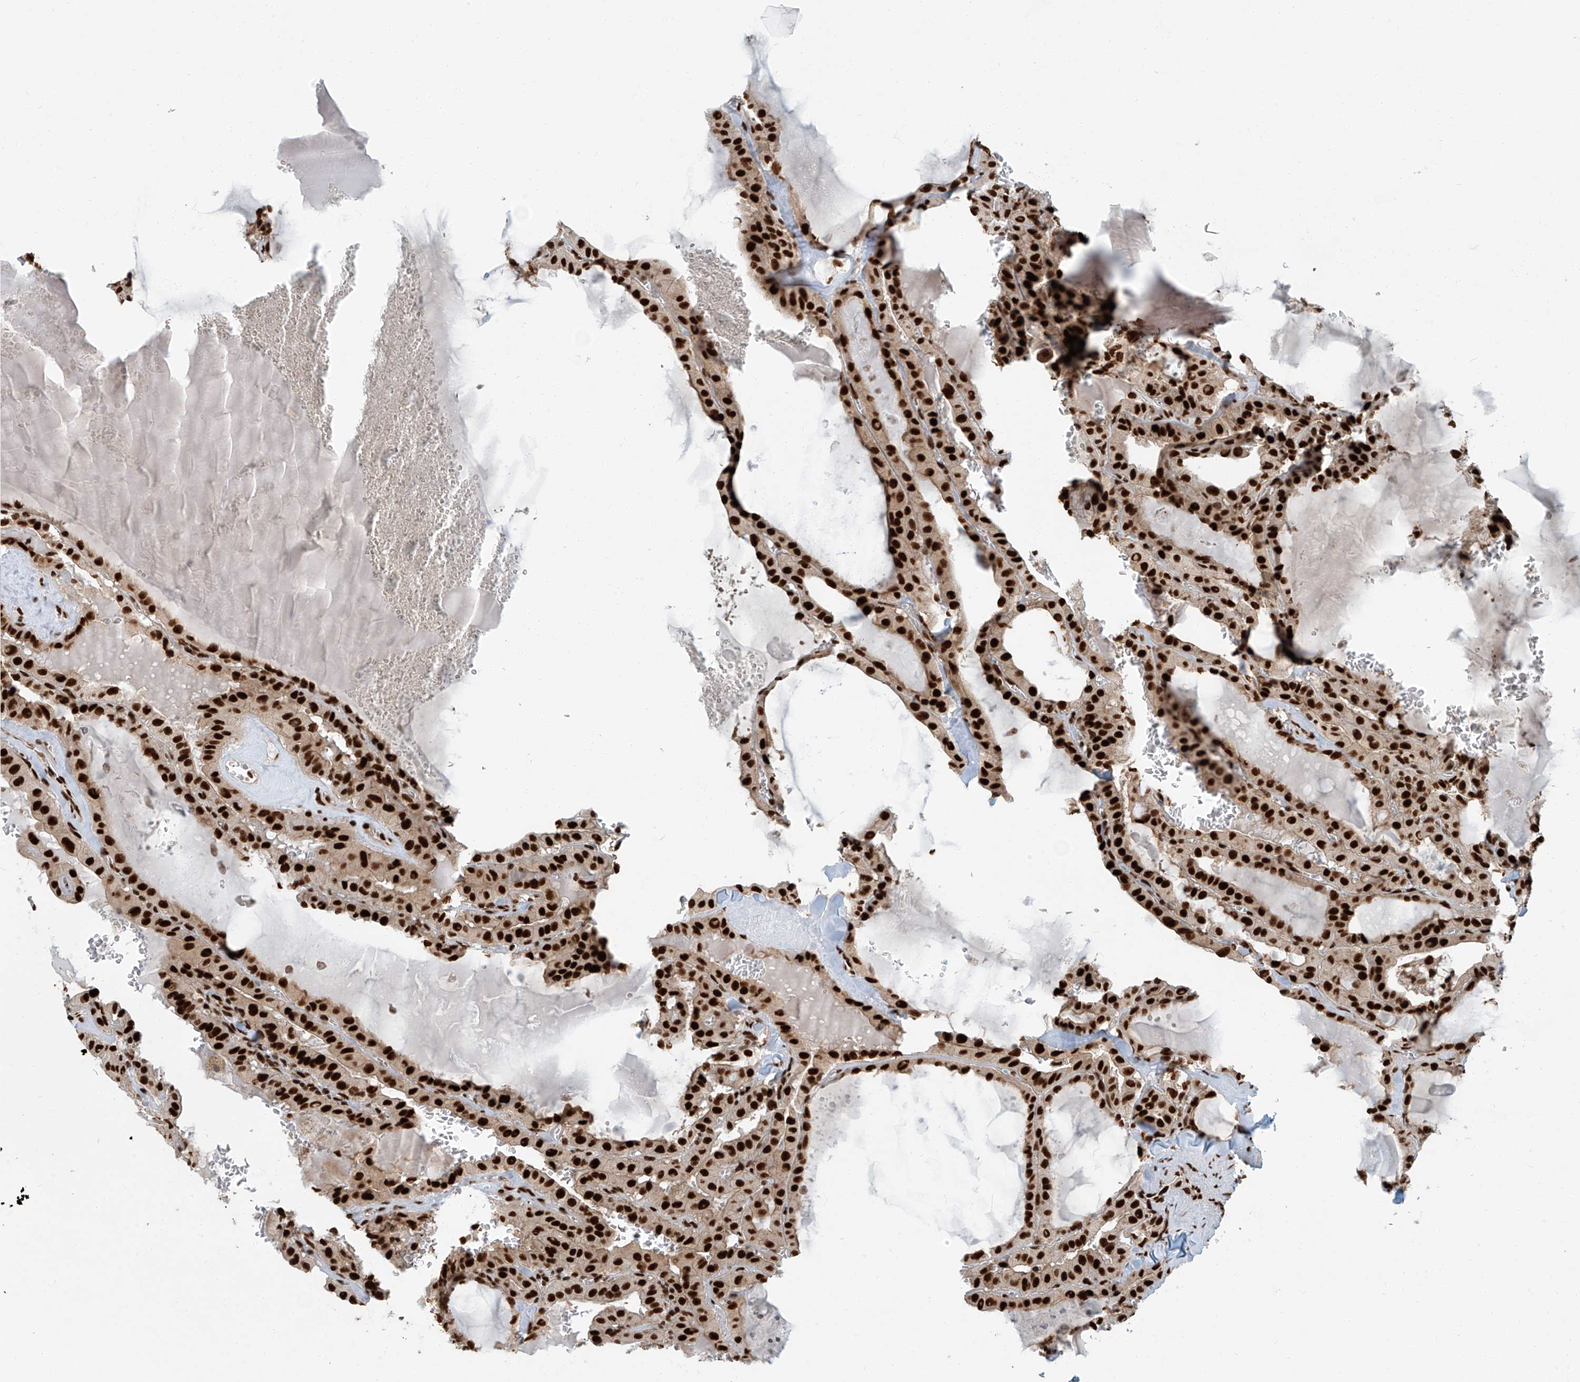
{"staining": {"intensity": "strong", "quantity": ">75%", "location": "nuclear"}, "tissue": "thyroid cancer", "cell_type": "Tumor cells", "image_type": "cancer", "snomed": [{"axis": "morphology", "description": "Papillary adenocarcinoma, NOS"}, {"axis": "topography", "description": "Thyroid gland"}], "caption": "A high amount of strong nuclear expression is present in about >75% of tumor cells in thyroid cancer tissue. The staining was performed using DAB (3,3'-diaminobenzidine) to visualize the protein expression in brown, while the nuclei were stained in blue with hematoxylin (Magnification: 20x).", "gene": "FAM193B", "patient": {"sex": "male", "age": 52}}